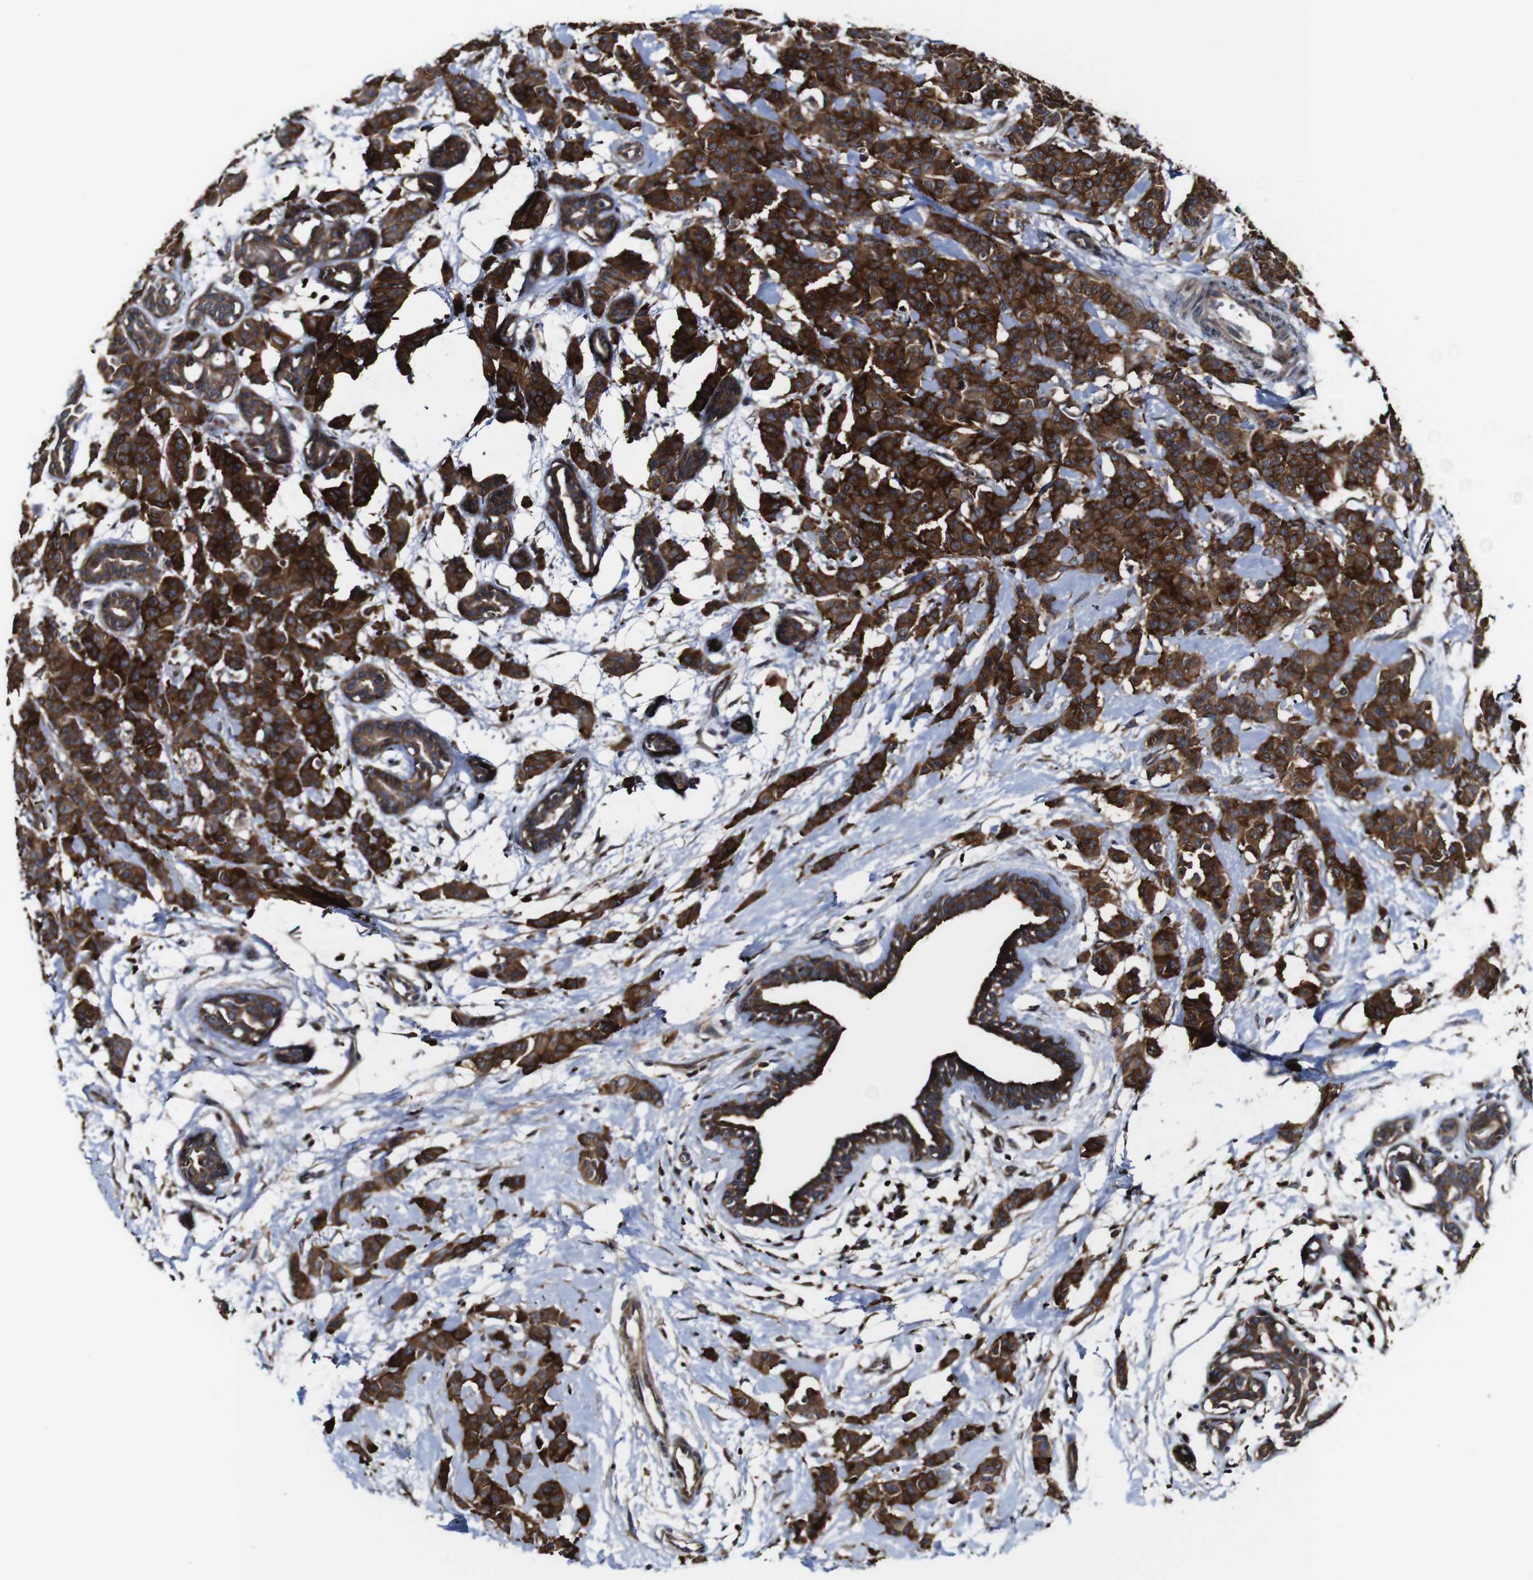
{"staining": {"intensity": "strong", "quantity": ">75%", "location": "cytoplasmic/membranous"}, "tissue": "breast cancer", "cell_type": "Tumor cells", "image_type": "cancer", "snomed": [{"axis": "morphology", "description": "Normal tissue, NOS"}, {"axis": "morphology", "description": "Duct carcinoma"}, {"axis": "topography", "description": "Breast"}], "caption": "Breast intraductal carcinoma was stained to show a protein in brown. There is high levels of strong cytoplasmic/membranous positivity in approximately >75% of tumor cells.", "gene": "TNIK", "patient": {"sex": "female", "age": 40}}